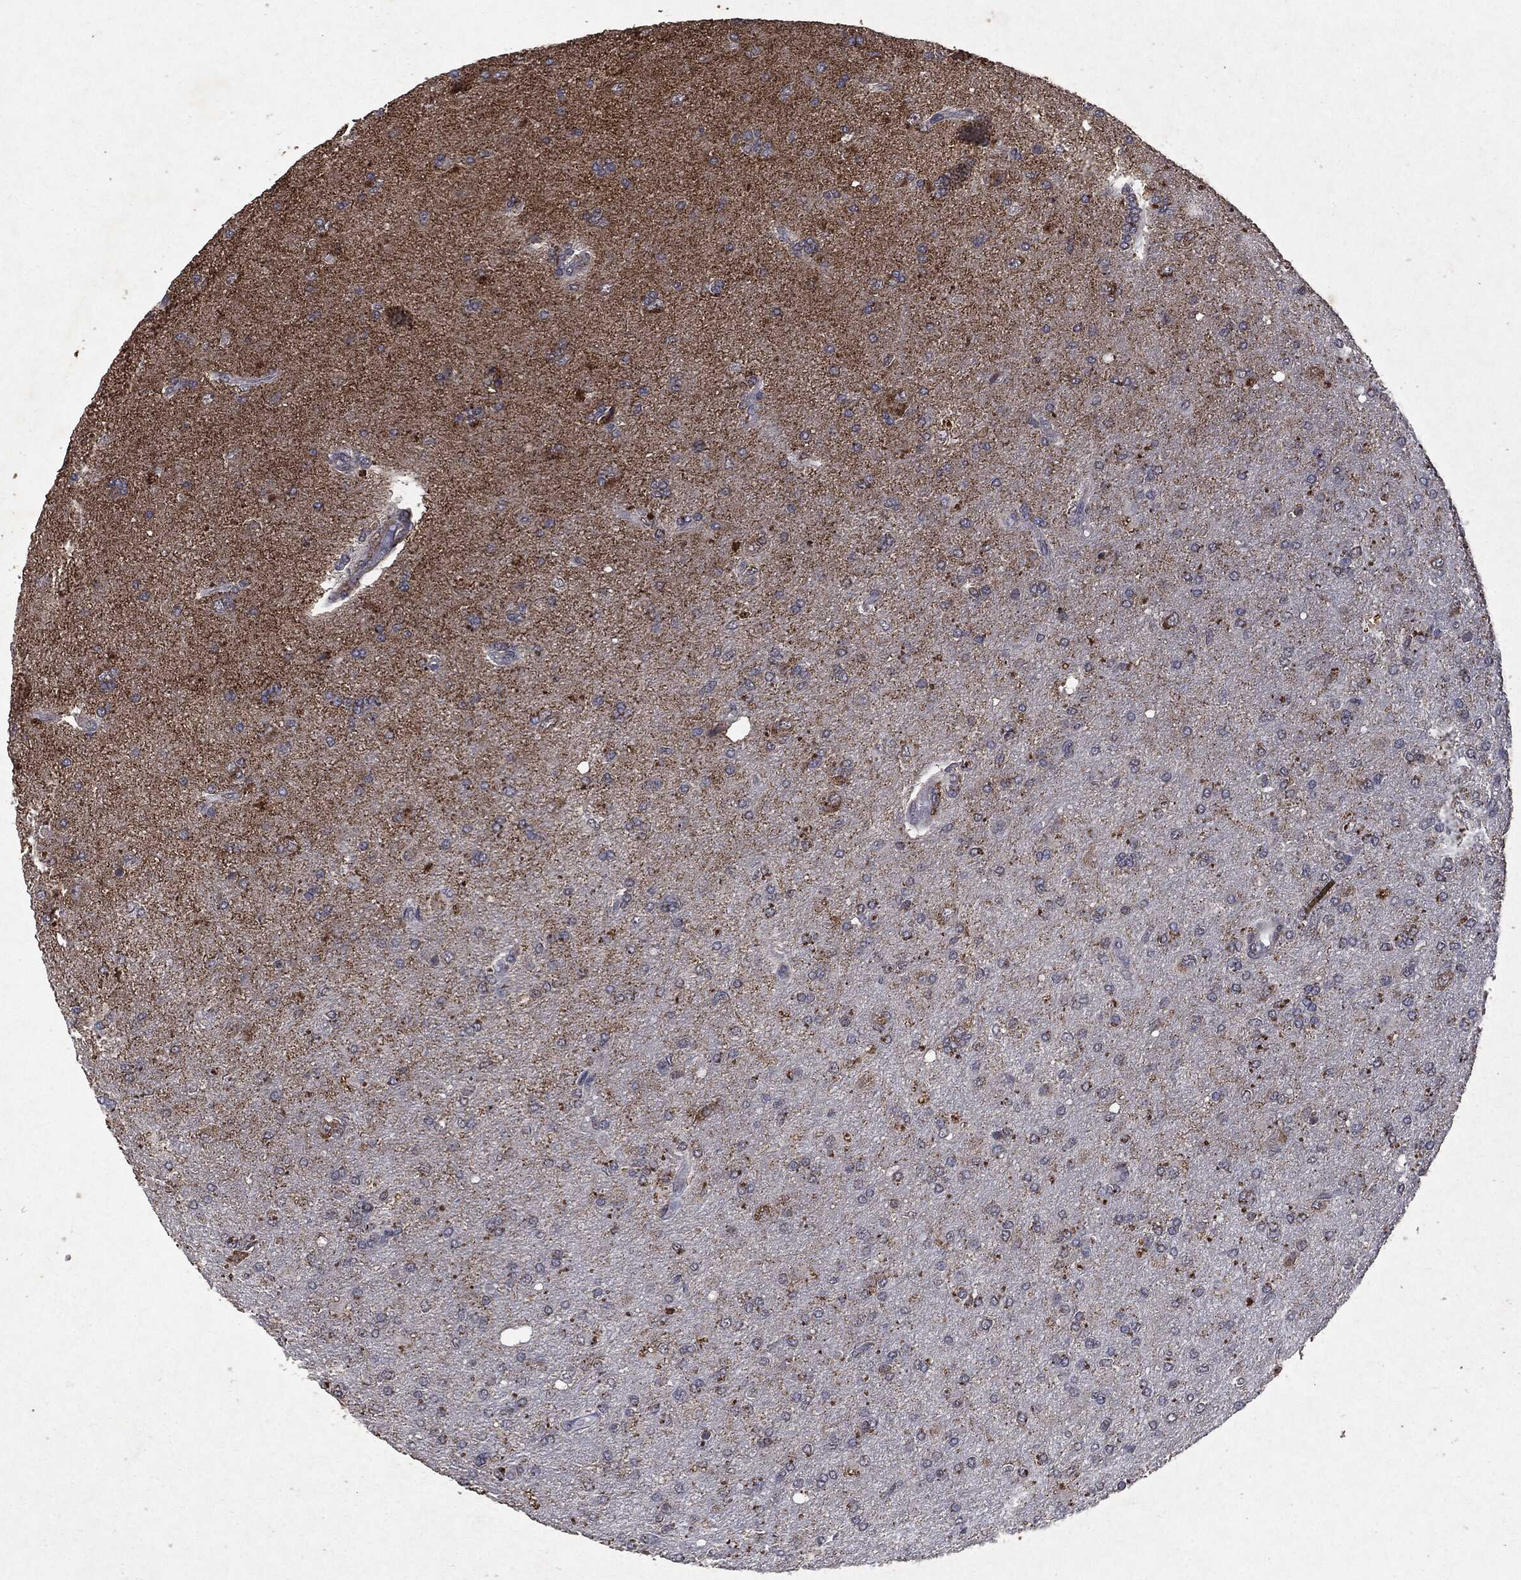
{"staining": {"intensity": "negative", "quantity": "none", "location": "none"}, "tissue": "glioma", "cell_type": "Tumor cells", "image_type": "cancer", "snomed": [{"axis": "morphology", "description": "Glioma, malignant, High grade"}, {"axis": "topography", "description": "Cerebral cortex"}], "caption": "There is no significant positivity in tumor cells of glioma.", "gene": "PTEN", "patient": {"sex": "male", "age": 70}}